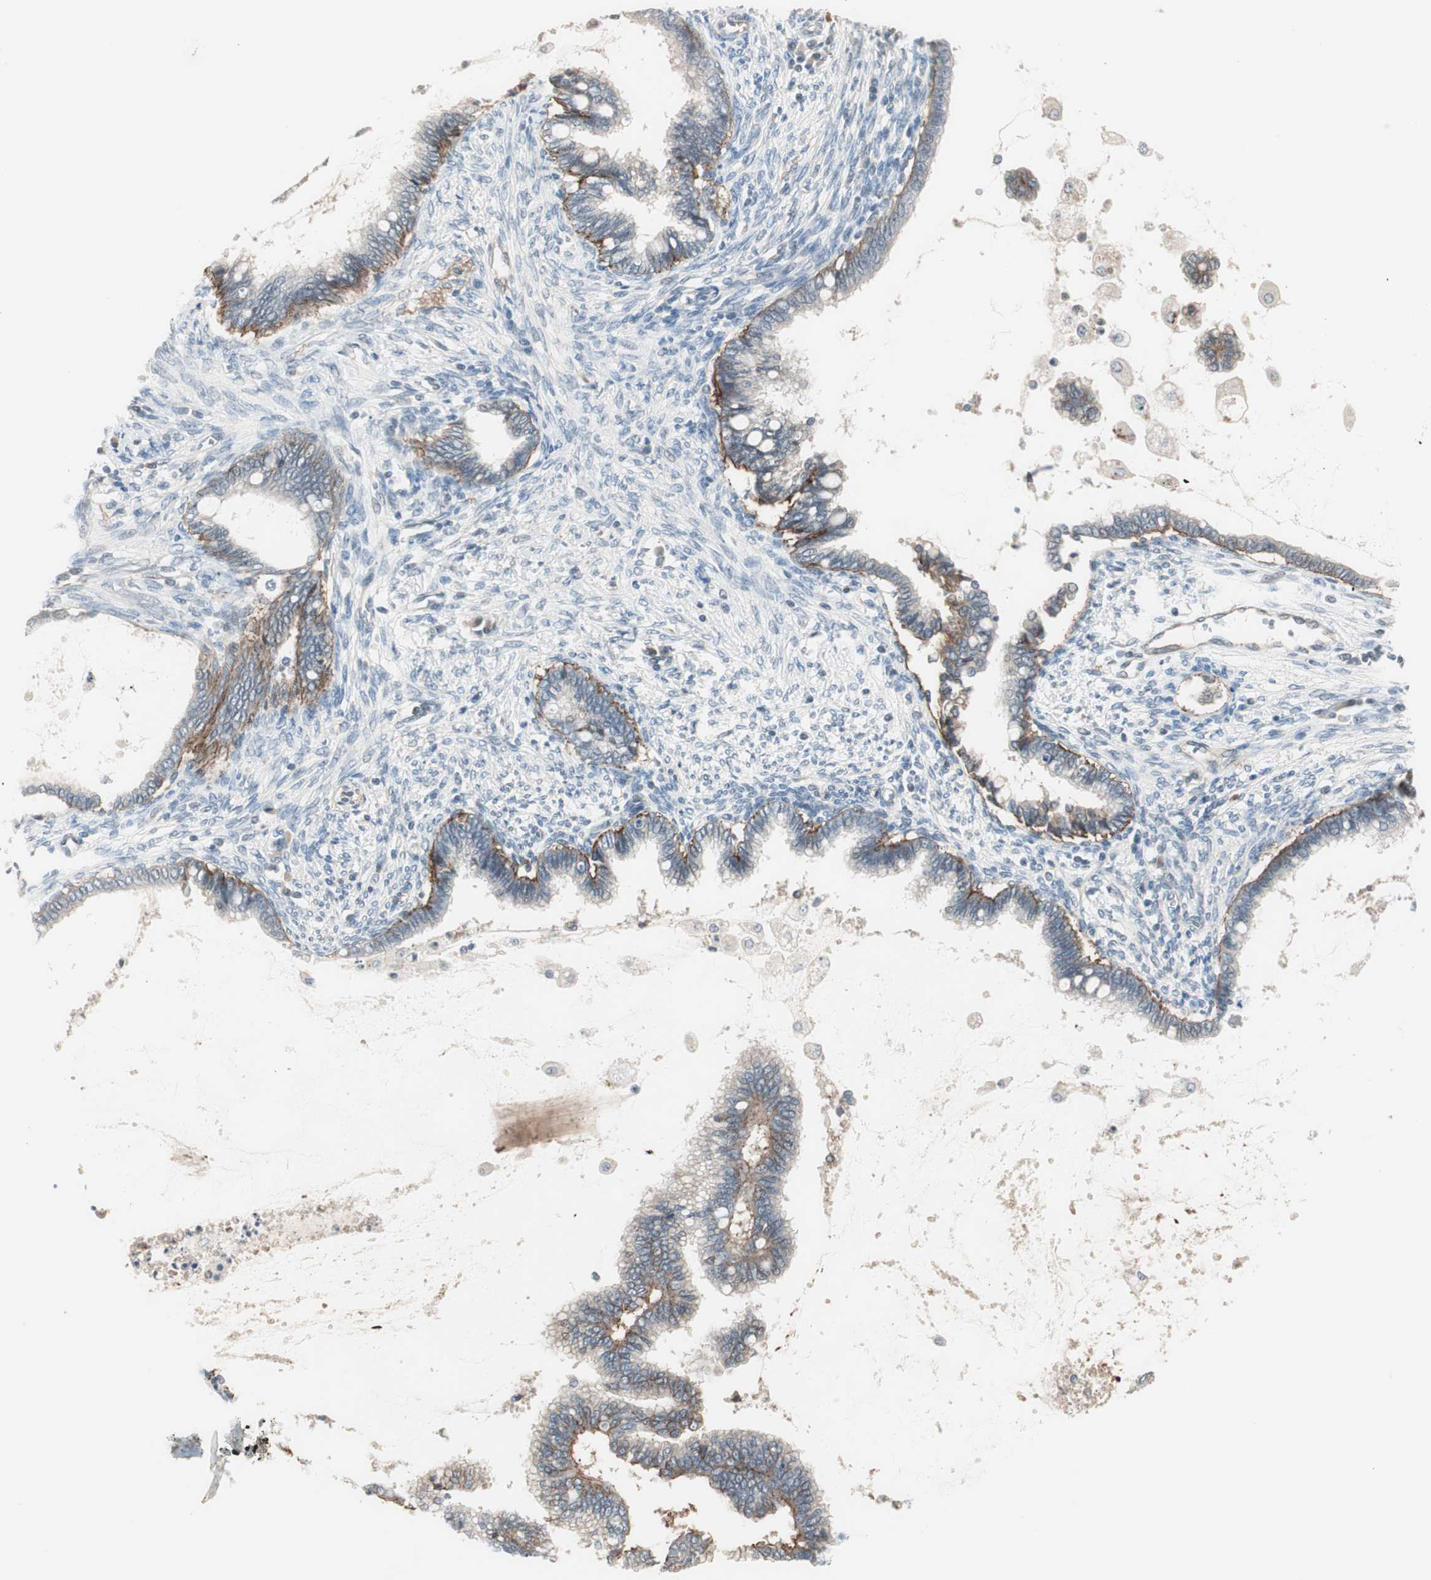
{"staining": {"intensity": "weak", "quantity": "<25%", "location": "cytoplasmic/membranous"}, "tissue": "cervical cancer", "cell_type": "Tumor cells", "image_type": "cancer", "snomed": [{"axis": "morphology", "description": "Adenocarcinoma, NOS"}, {"axis": "topography", "description": "Cervix"}], "caption": "Immunohistochemical staining of human cervical cancer displays no significant expression in tumor cells.", "gene": "ITGB4", "patient": {"sex": "female", "age": 44}}